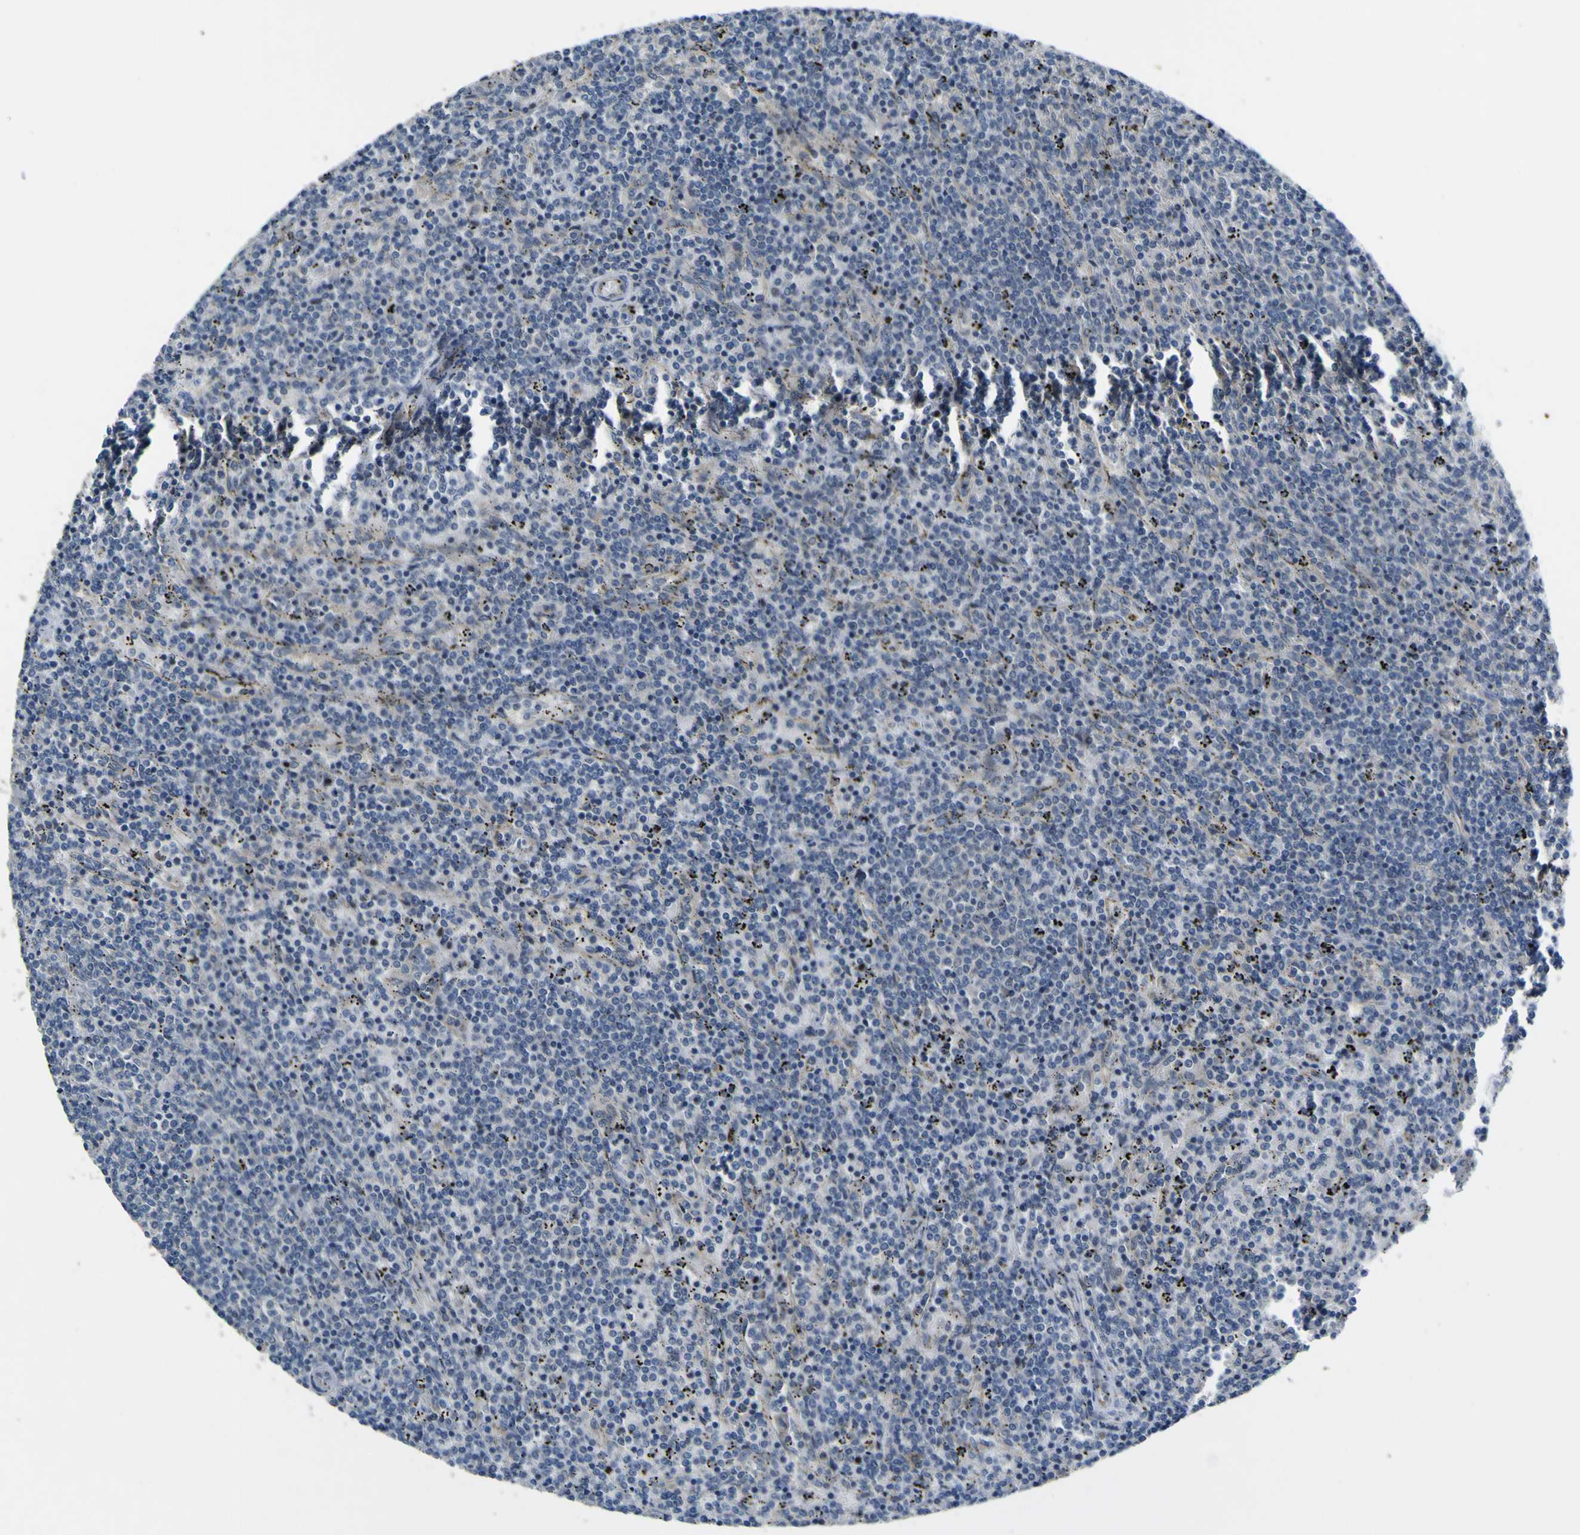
{"staining": {"intensity": "negative", "quantity": "none", "location": "none"}, "tissue": "lymphoma", "cell_type": "Tumor cells", "image_type": "cancer", "snomed": [{"axis": "morphology", "description": "Malignant lymphoma, non-Hodgkin's type, Low grade"}, {"axis": "topography", "description": "Spleen"}], "caption": "This is an immunohistochemistry image of lymphoma. There is no positivity in tumor cells.", "gene": "LDLR", "patient": {"sex": "female", "age": 50}}